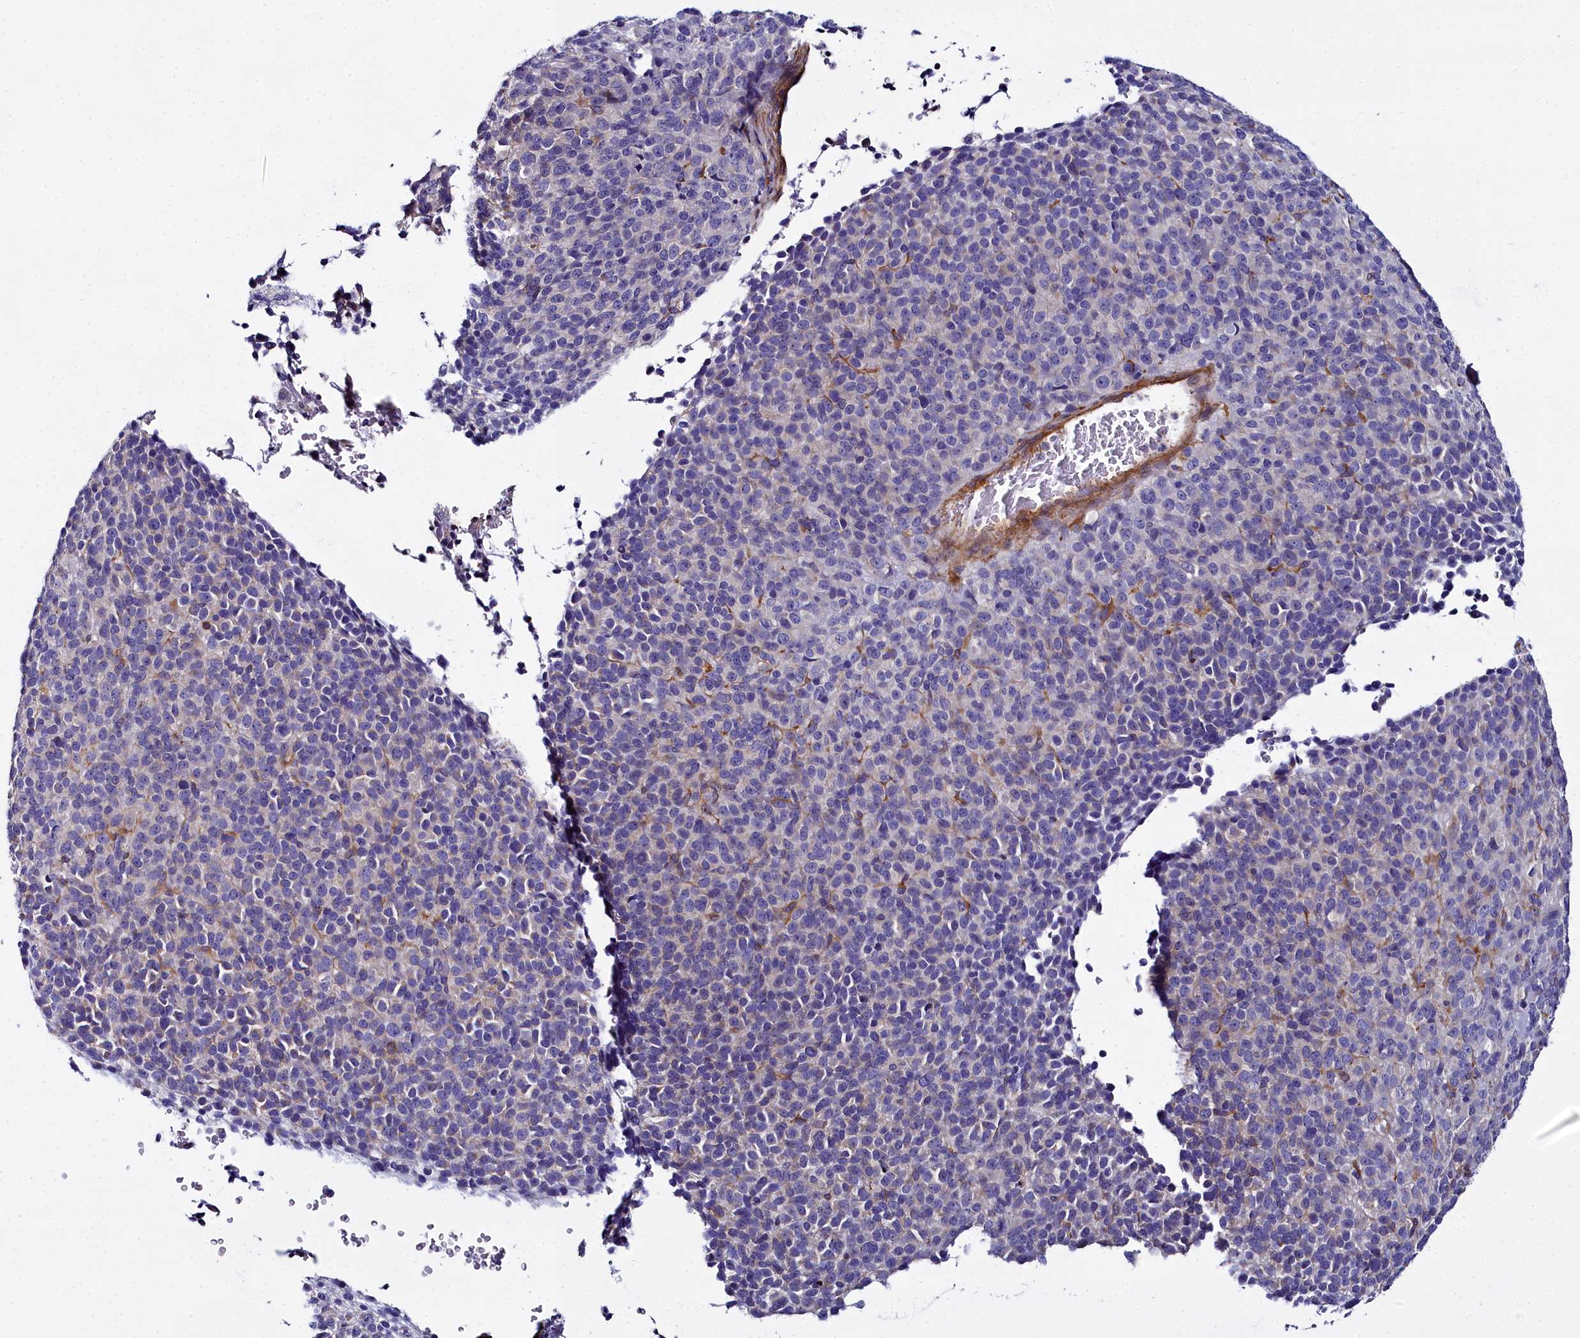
{"staining": {"intensity": "negative", "quantity": "none", "location": "none"}, "tissue": "melanoma", "cell_type": "Tumor cells", "image_type": "cancer", "snomed": [{"axis": "morphology", "description": "Malignant melanoma, Metastatic site"}, {"axis": "topography", "description": "Brain"}], "caption": "This is a photomicrograph of immunohistochemistry (IHC) staining of malignant melanoma (metastatic site), which shows no staining in tumor cells.", "gene": "FADS3", "patient": {"sex": "female", "age": 56}}